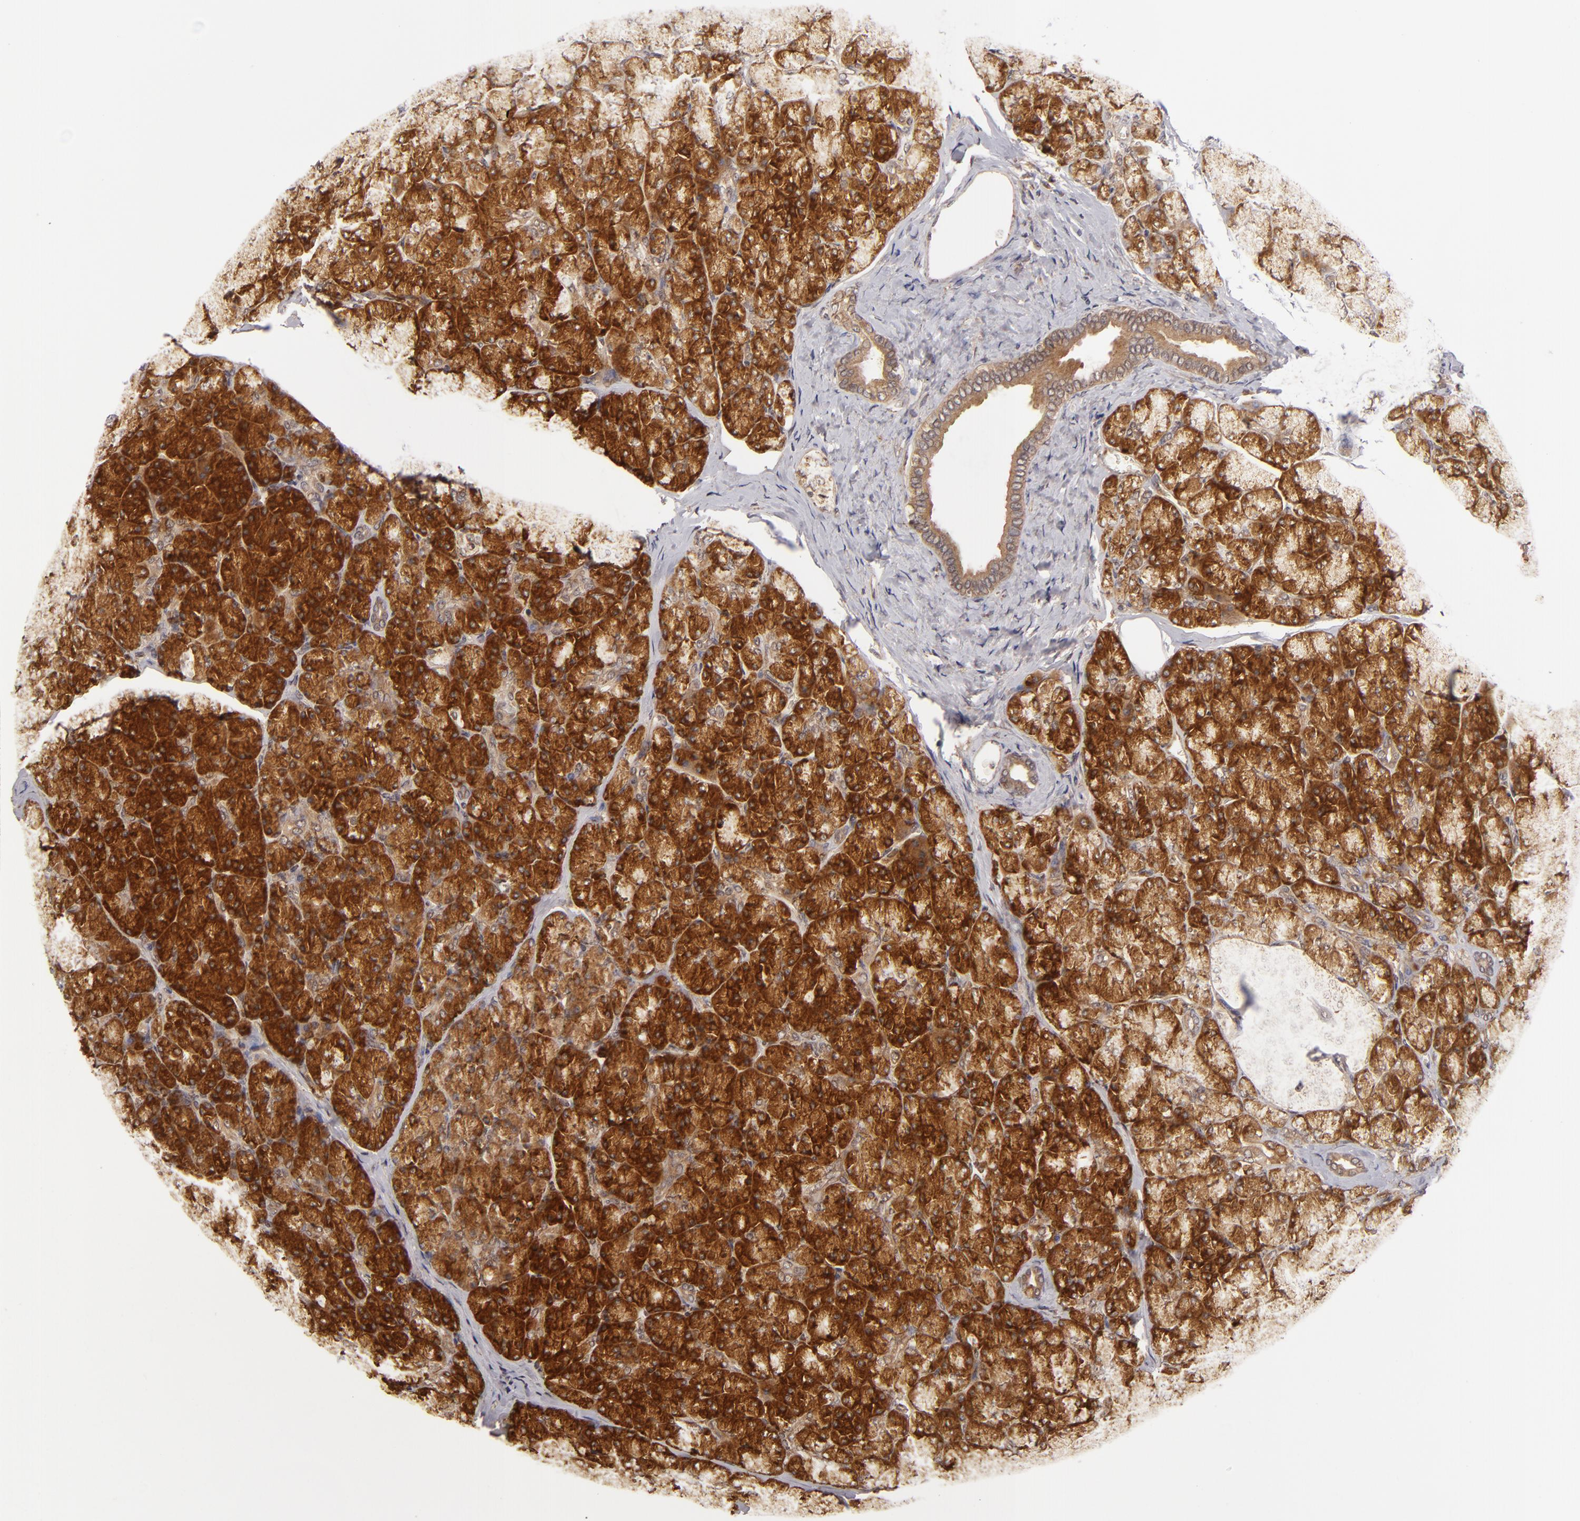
{"staining": {"intensity": "strong", "quantity": ">75%", "location": "cytoplasmic/membranous"}, "tissue": "pancreas", "cell_type": "Exocrine glandular cells", "image_type": "normal", "snomed": [{"axis": "morphology", "description": "Normal tissue, NOS"}, {"axis": "topography", "description": "Pancreas"}], "caption": "Immunohistochemical staining of normal pancreas demonstrates strong cytoplasmic/membranous protein staining in approximately >75% of exocrine glandular cells.", "gene": "MAPK3", "patient": {"sex": "female", "age": 43}}